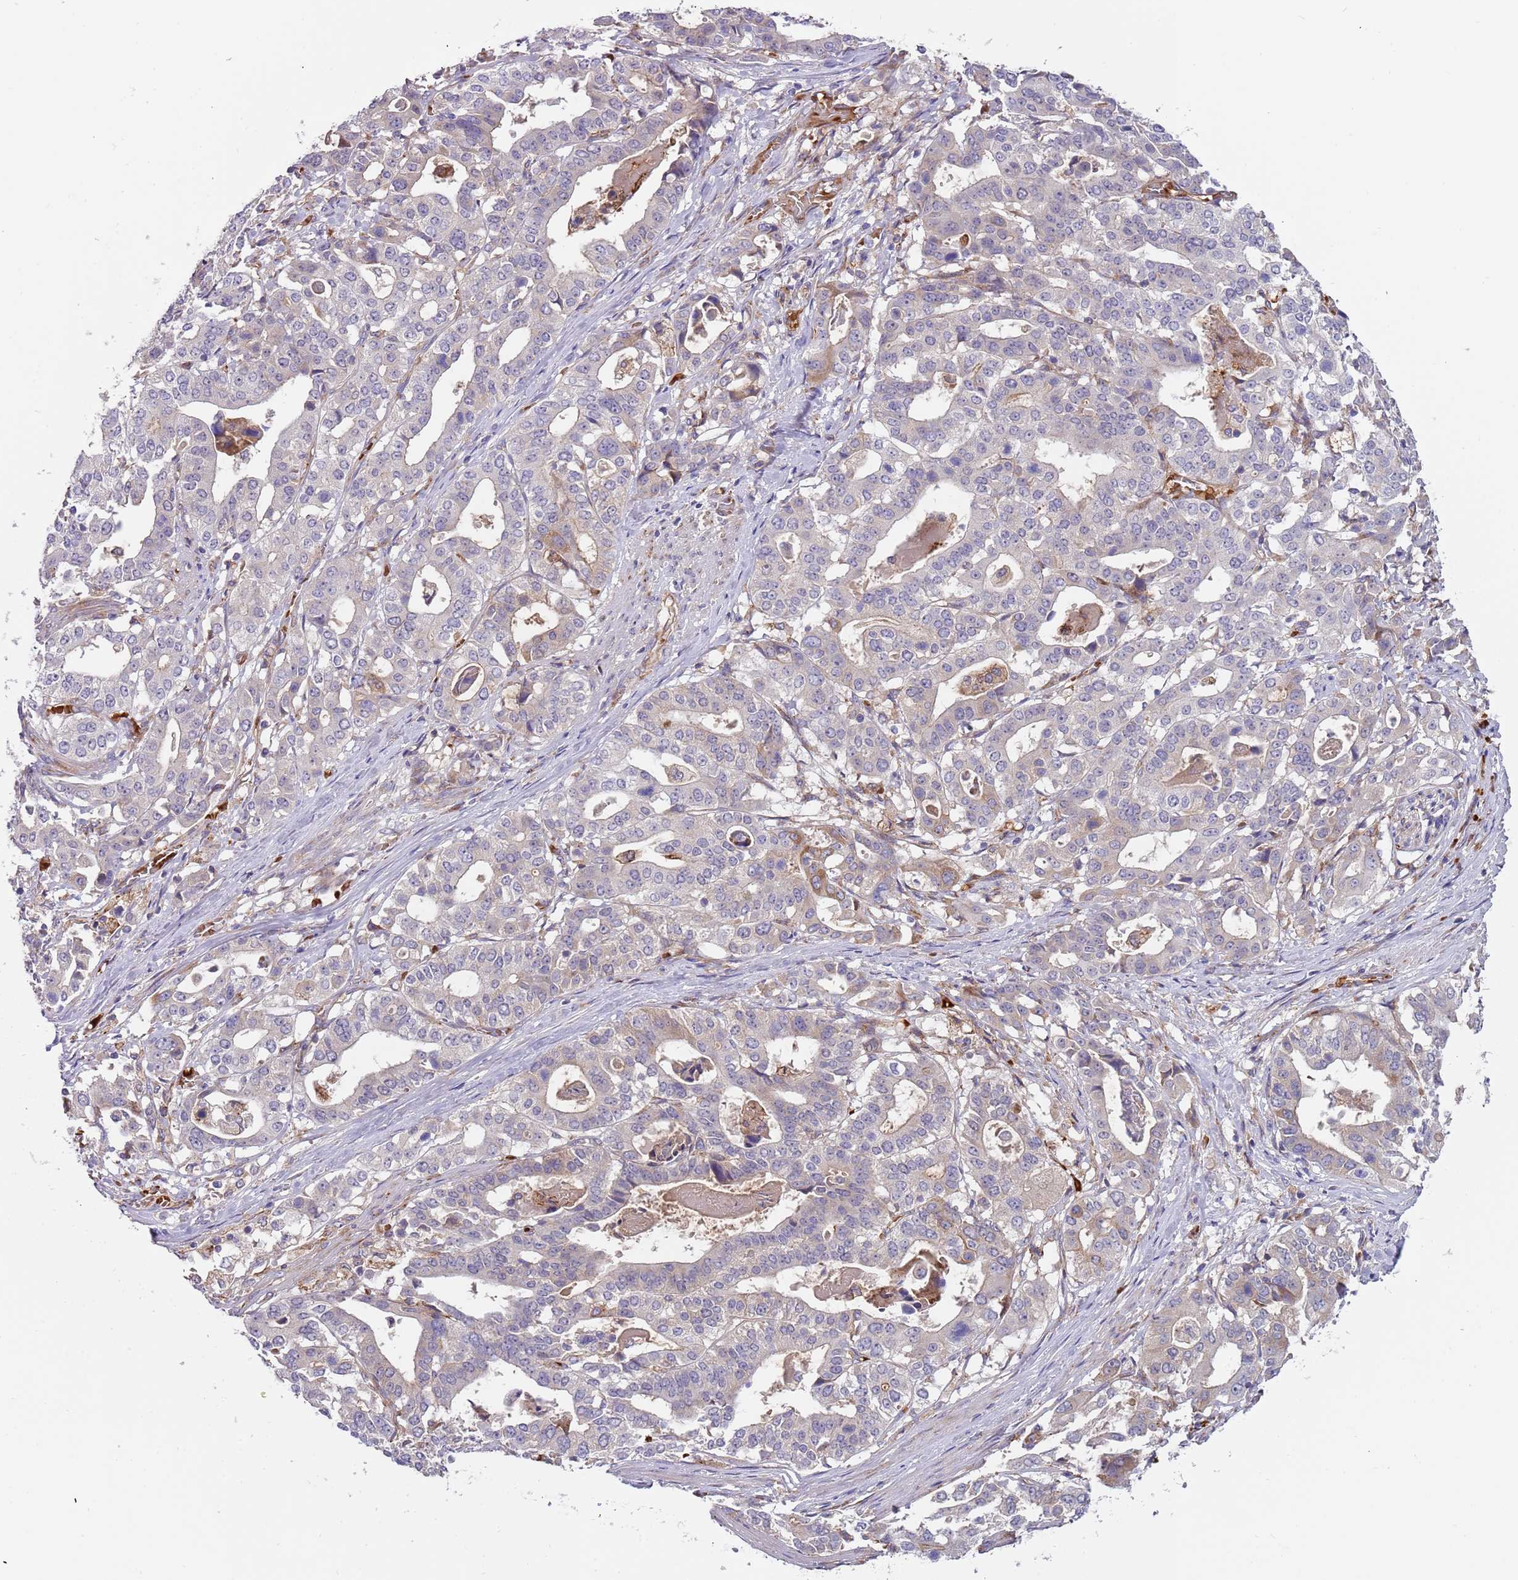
{"staining": {"intensity": "moderate", "quantity": "<25%", "location": "cytoplasmic/membranous"}, "tissue": "stomach cancer", "cell_type": "Tumor cells", "image_type": "cancer", "snomed": [{"axis": "morphology", "description": "Adenocarcinoma, NOS"}, {"axis": "topography", "description": "Stomach"}], "caption": "Immunohistochemistry photomicrograph of adenocarcinoma (stomach) stained for a protein (brown), which reveals low levels of moderate cytoplasmic/membranous expression in about <25% of tumor cells.", "gene": "VWCE", "patient": {"sex": "male", "age": 48}}